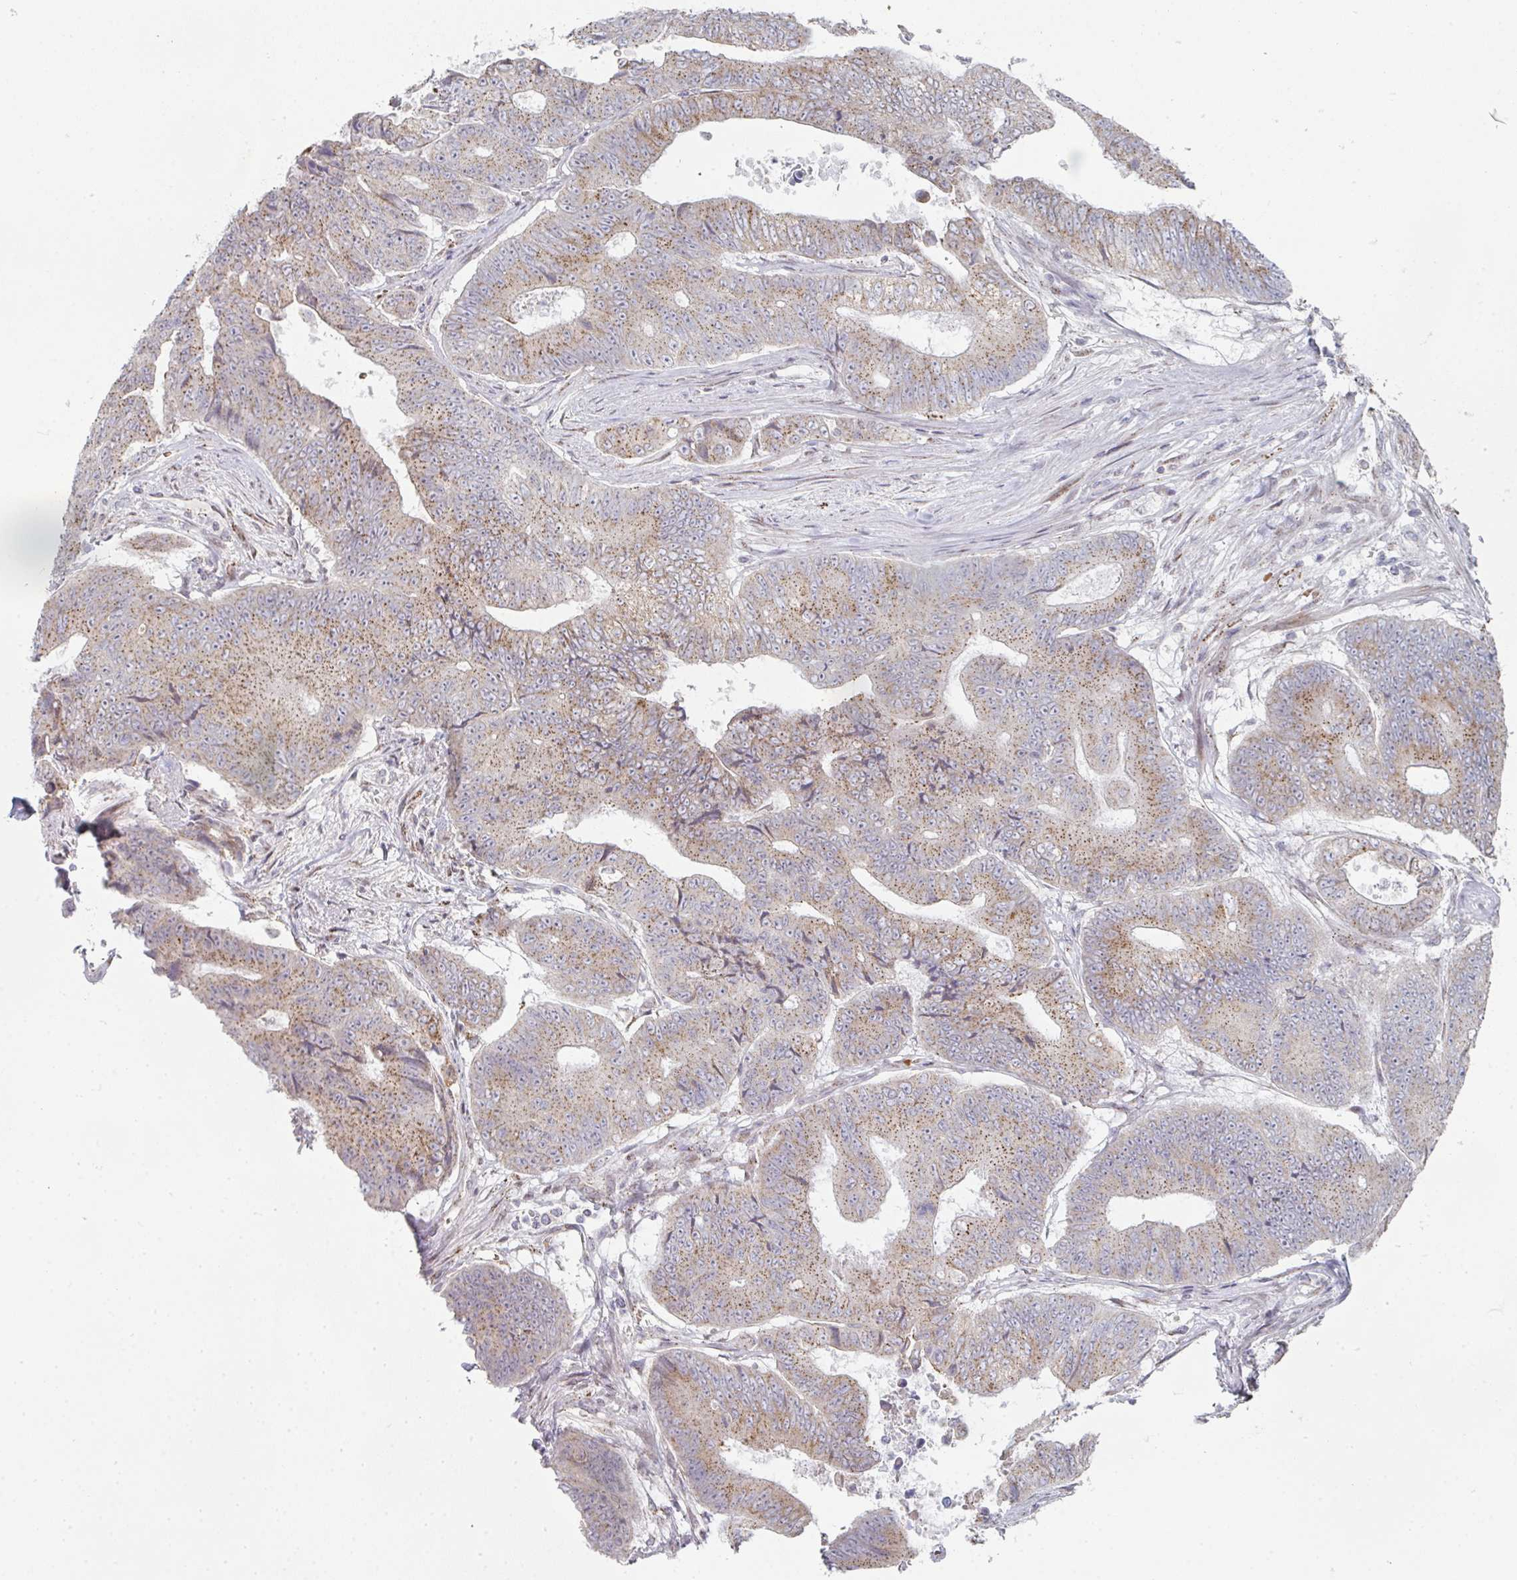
{"staining": {"intensity": "moderate", "quantity": ">75%", "location": "cytoplasmic/membranous"}, "tissue": "colorectal cancer", "cell_type": "Tumor cells", "image_type": "cancer", "snomed": [{"axis": "morphology", "description": "Adenocarcinoma, NOS"}, {"axis": "topography", "description": "Colon"}], "caption": "Human colorectal cancer stained with a protein marker displays moderate staining in tumor cells.", "gene": "ZNF526", "patient": {"sex": "female", "age": 48}}